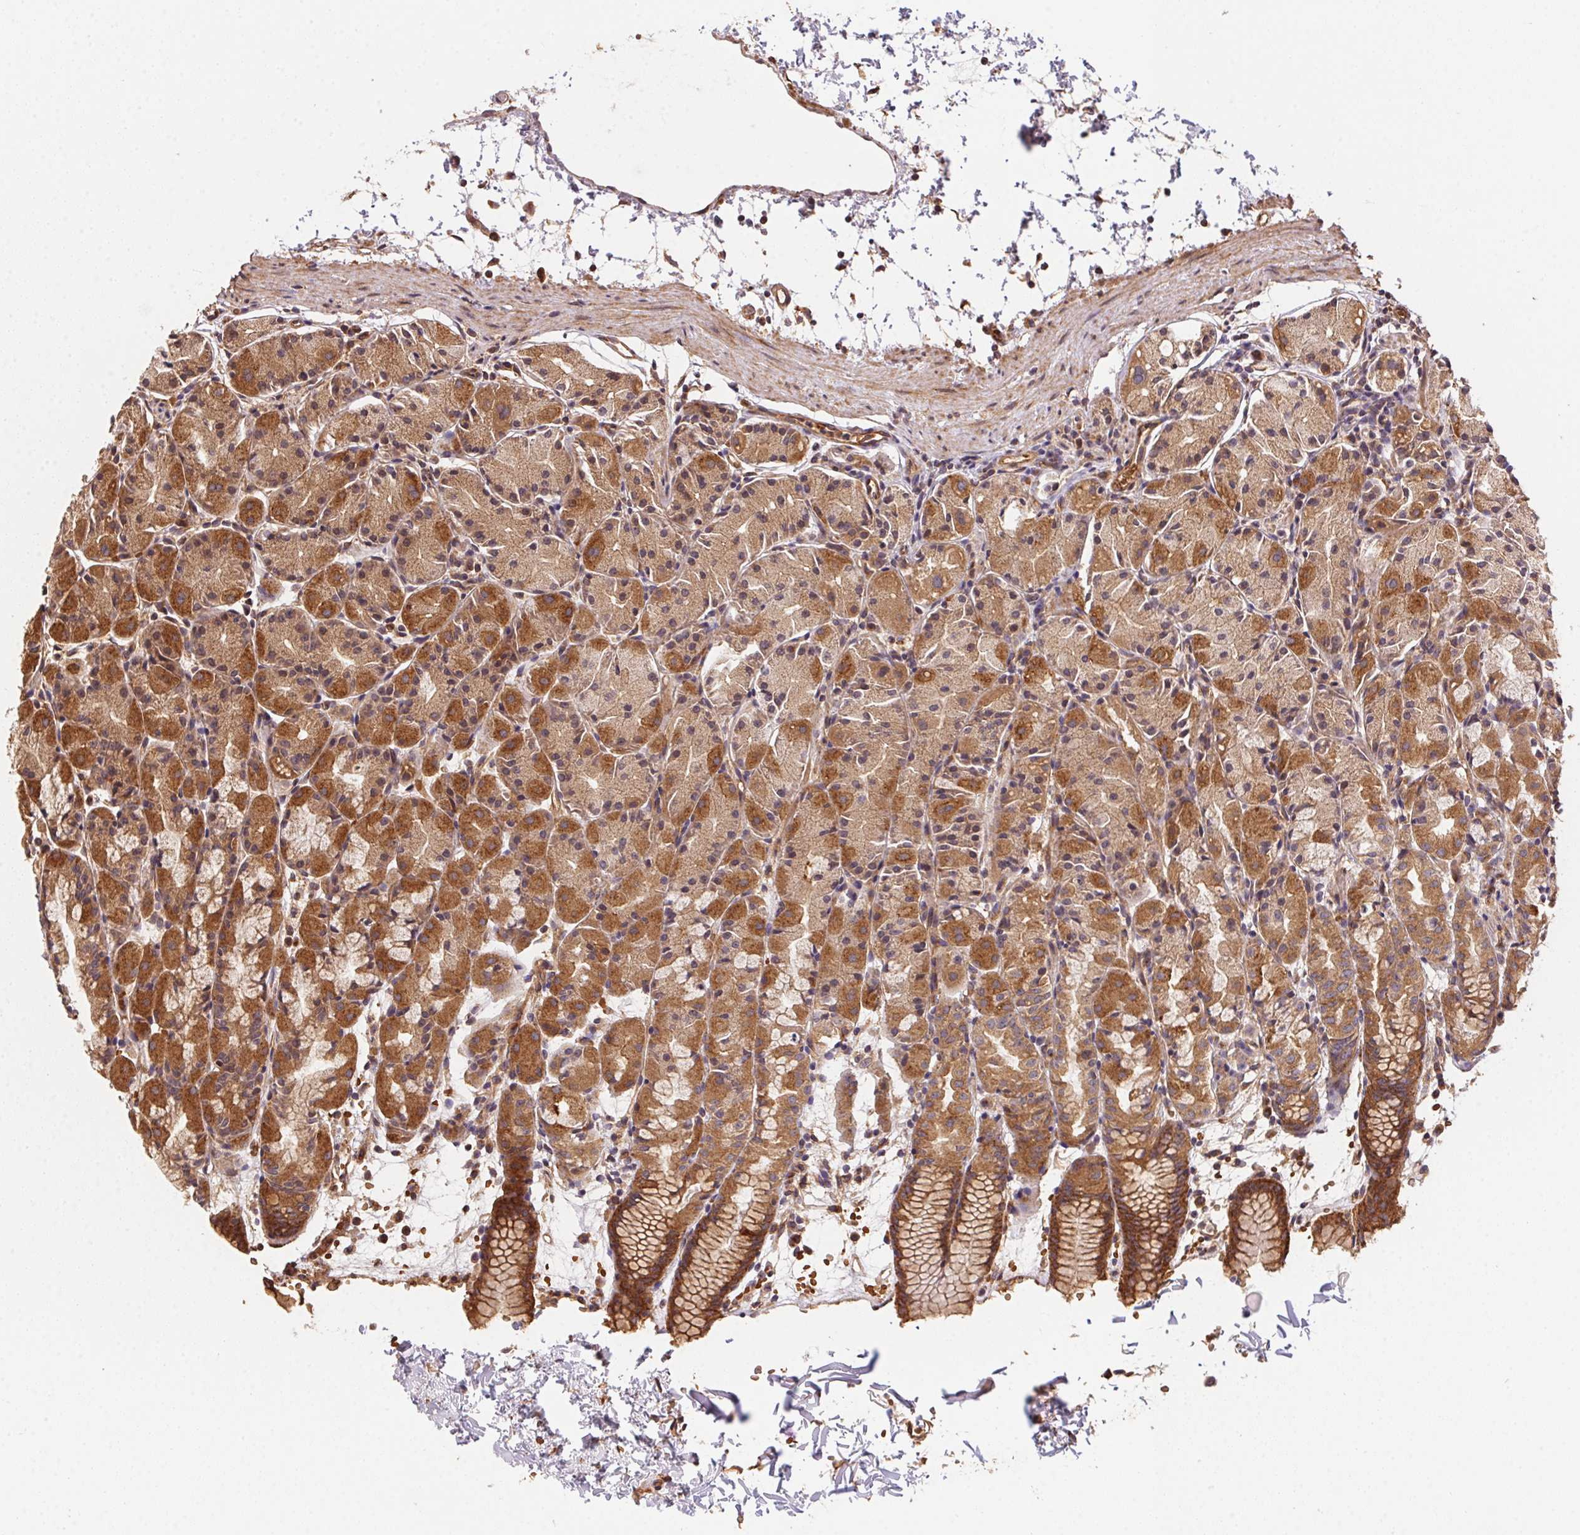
{"staining": {"intensity": "strong", "quantity": "25%-75%", "location": "cytoplasmic/membranous"}, "tissue": "stomach", "cell_type": "Glandular cells", "image_type": "normal", "snomed": [{"axis": "morphology", "description": "Normal tissue, NOS"}, {"axis": "topography", "description": "Stomach, upper"}], "caption": "Unremarkable stomach reveals strong cytoplasmic/membranous expression in approximately 25%-75% of glandular cells (Stains: DAB in brown, nuclei in blue, Microscopy: brightfield microscopy at high magnification)..", "gene": "USE1", "patient": {"sex": "male", "age": 47}}